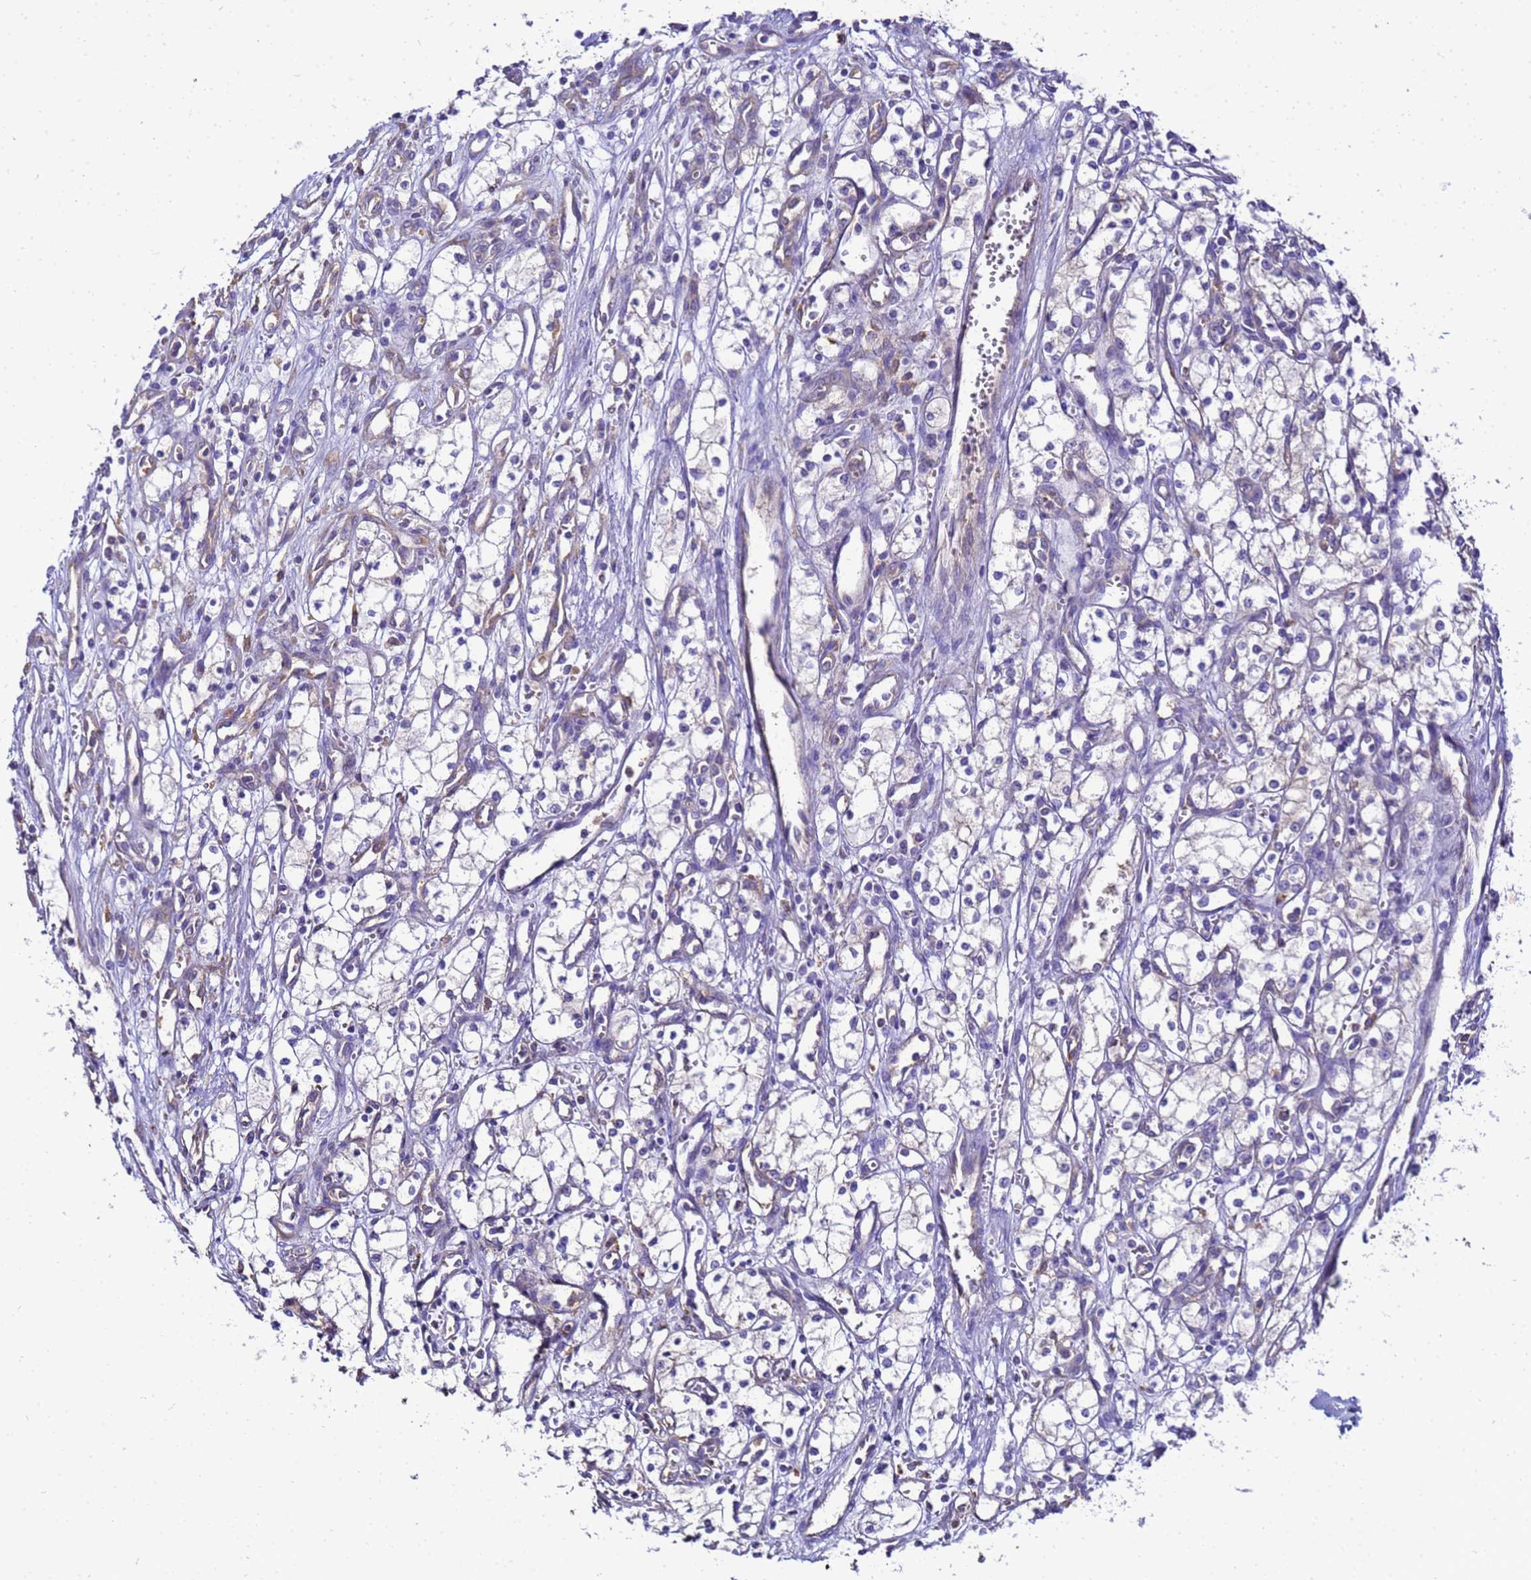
{"staining": {"intensity": "negative", "quantity": "none", "location": "none"}, "tissue": "renal cancer", "cell_type": "Tumor cells", "image_type": "cancer", "snomed": [{"axis": "morphology", "description": "Adenocarcinoma, NOS"}, {"axis": "topography", "description": "Kidney"}], "caption": "An immunohistochemistry (IHC) histopathology image of renal cancer is shown. There is no staining in tumor cells of renal cancer.", "gene": "NARS1", "patient": {"sex": "male", "age": 59}}